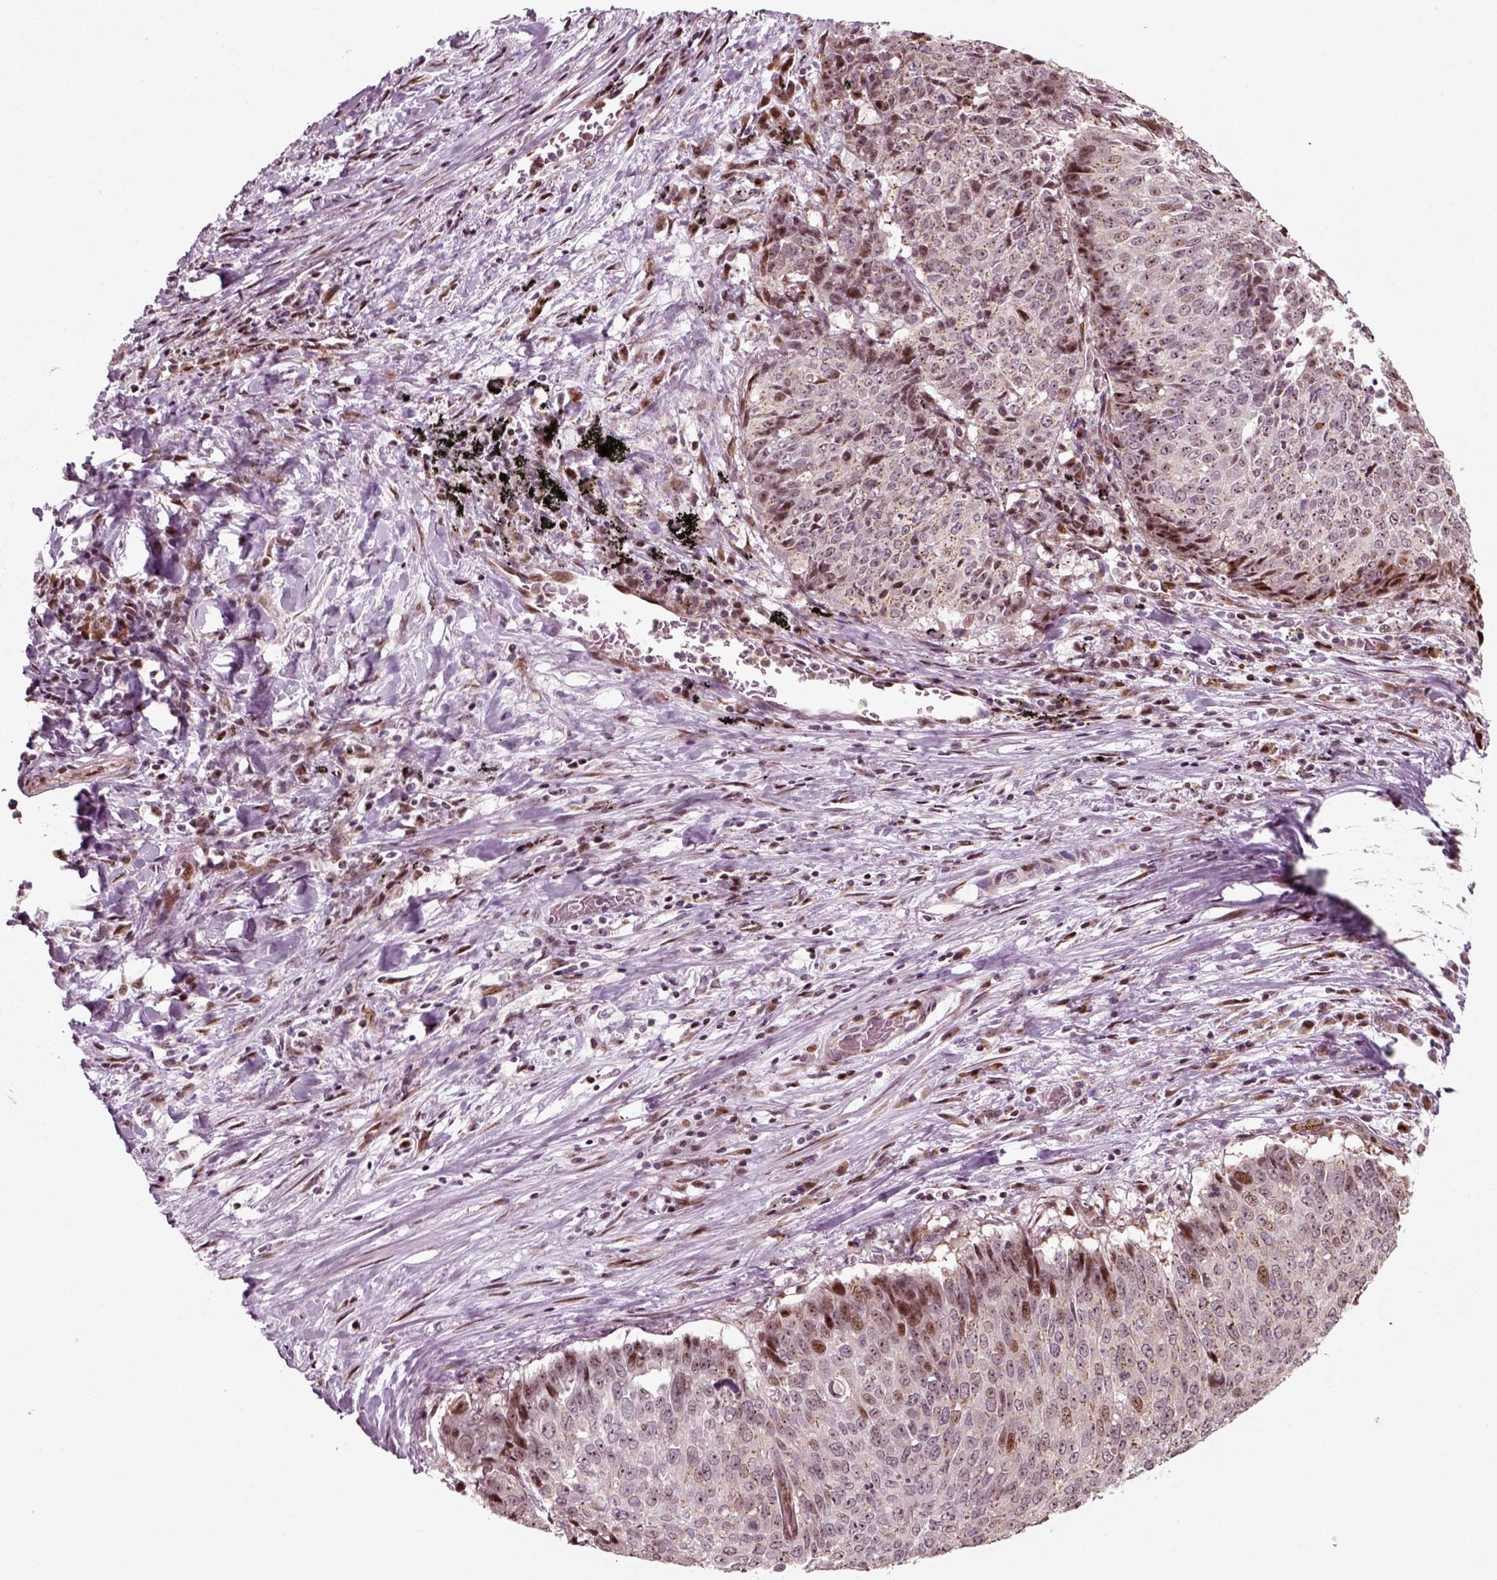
{"staining": {"intensity": "strong", "quantity": "<25%", "location": "nuclear"}, "tissue": "lung cancer", "cell_type": "Tumor cells", "image_type": "cancer", "snomed": [{"axis": "morphology", "description": "Normal tissue, NOS"}, {"axis": "morphology", "description": "Squamous cell carcinoma, NOS"}, {"axis": "topography", "description": "Bronchus"}, {"axis": "topography", "description": "Lung"}], "caption": "Lung cancer stained with a brown dye demonstrates strong nuclear positive expression in about <25% of tumor cells.", "gene": "CDC14A", "patient": {"sex": "male", "age": 64}}